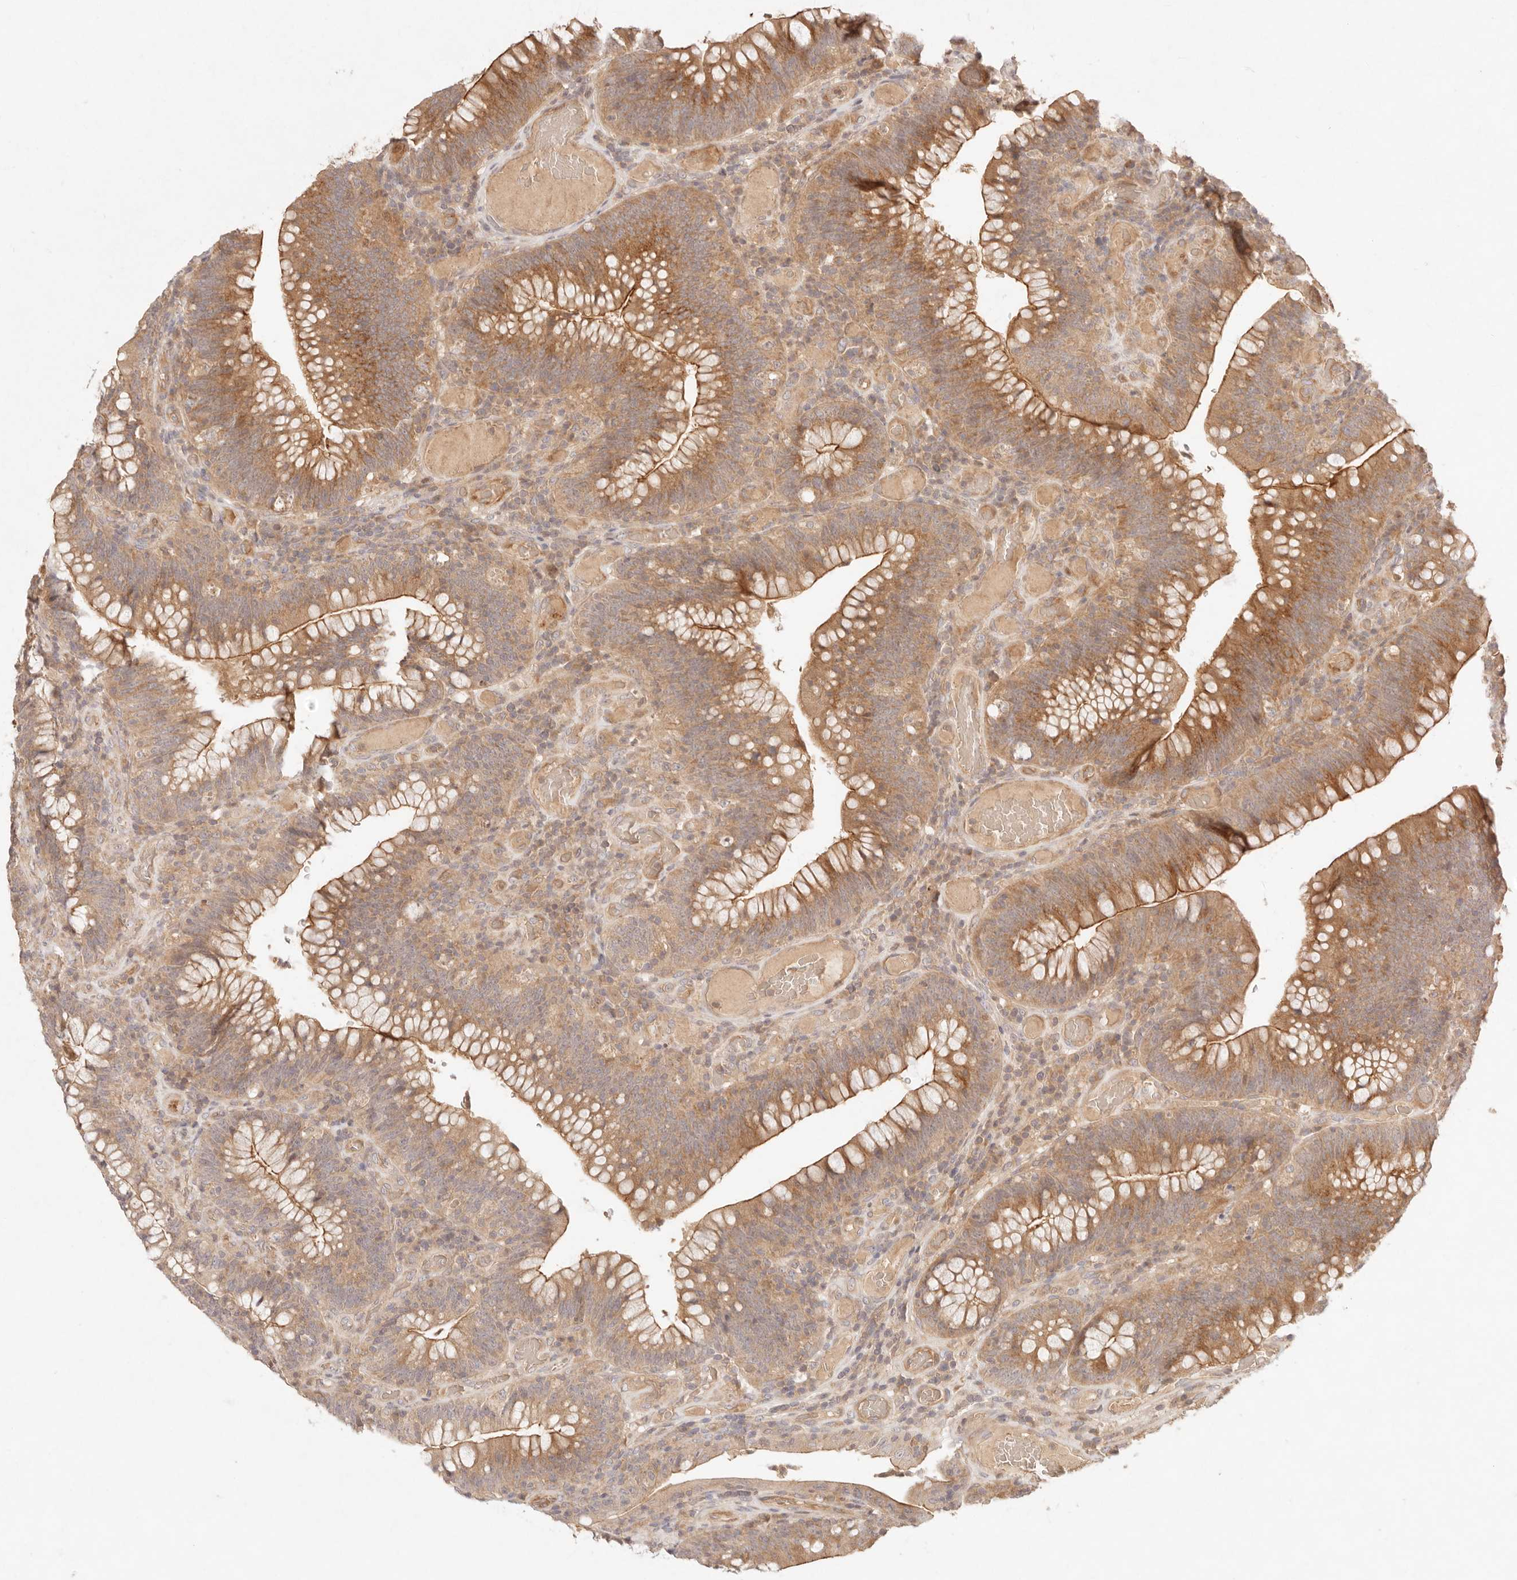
{"staining": {"intensity": "moderate", "quantity": ">75%", "location": "cytoplasmic/membranous"}, "tissue": "colorectal cancer", "cell_type": "Tumor cells", "image_type": "cancer", "snomed": [{"axis": "morphology", "description": "Normal tissue, NOS"}, {"axis": "topography", "description": "Colon"}], "caption": "Protein expression analysis of colorectal cancer reveals moderate cytoplasmic/membranous staining in approximately >75% of tumor cells.", "gene": "PPP1R3B", "patient": {"sex": "female", "age": 82}}